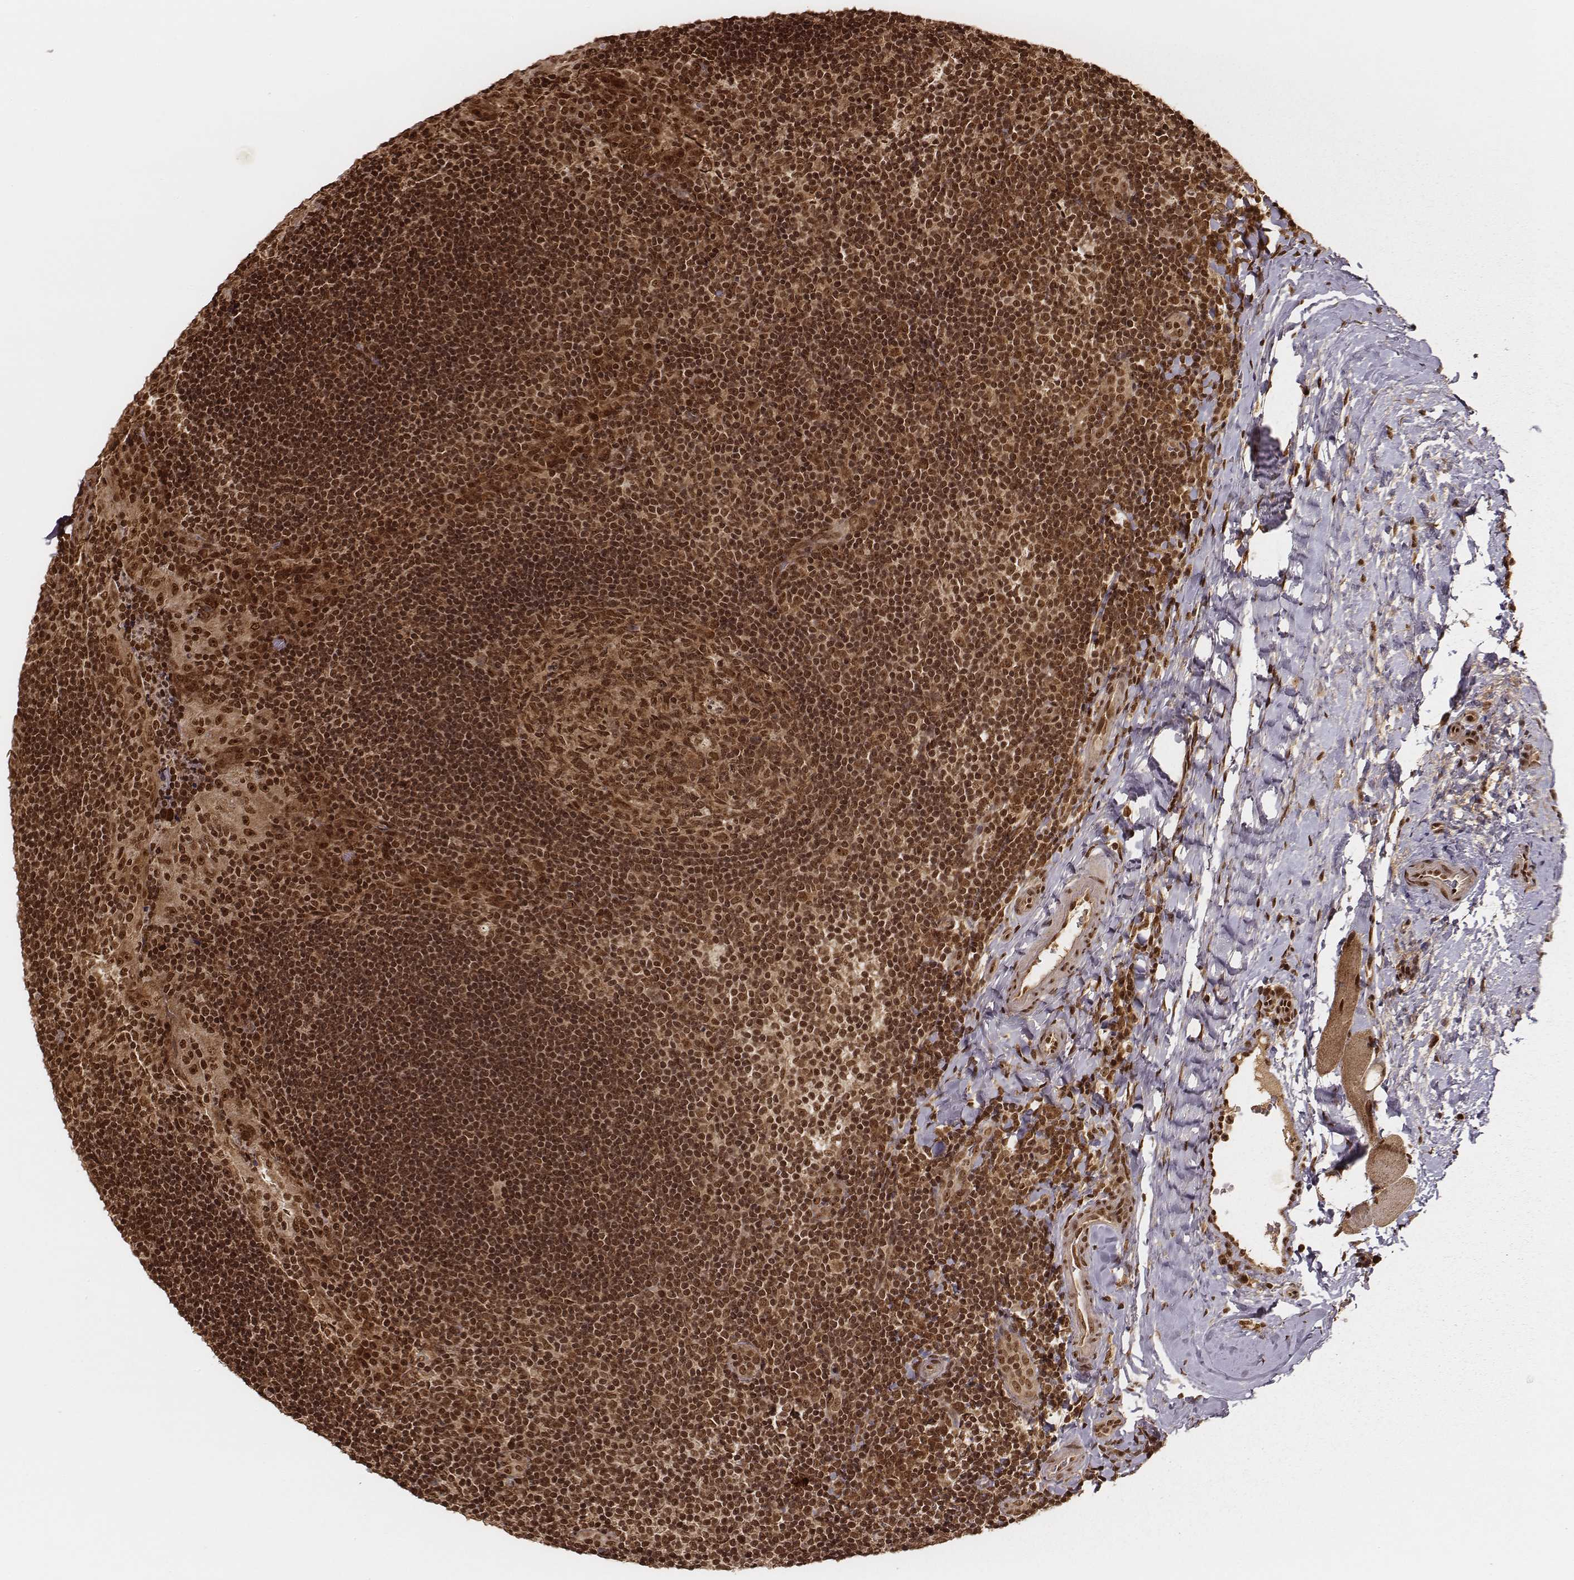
{"staining": {"intensity": "strong", "quantity": ">75%", "location": "cytoplasmic/membranous,nuclear"}, "tissue": "tonsil", "cell_type": "Germinal center cells", "image_type": "normal", "snomed": [{"axis": "morphology", "description": "Normal tissue, NOS"}, {"axis": "topography", "description": "Tonsil"}], "caption": "Unremarkable tonsil shows strong cytoplasmic/membranous,nuclear staining in approximately >75% of germinal center cells, visualized by immunohistochemistry. The staining is performed using DAB (3,3'-diaminobenzidine) brown chromogen to label protein expression. The nuclei are counter-stained blue using hematoxylin.", "gene": "NFX1", "patient": {"sex": "male", "age": 17}}